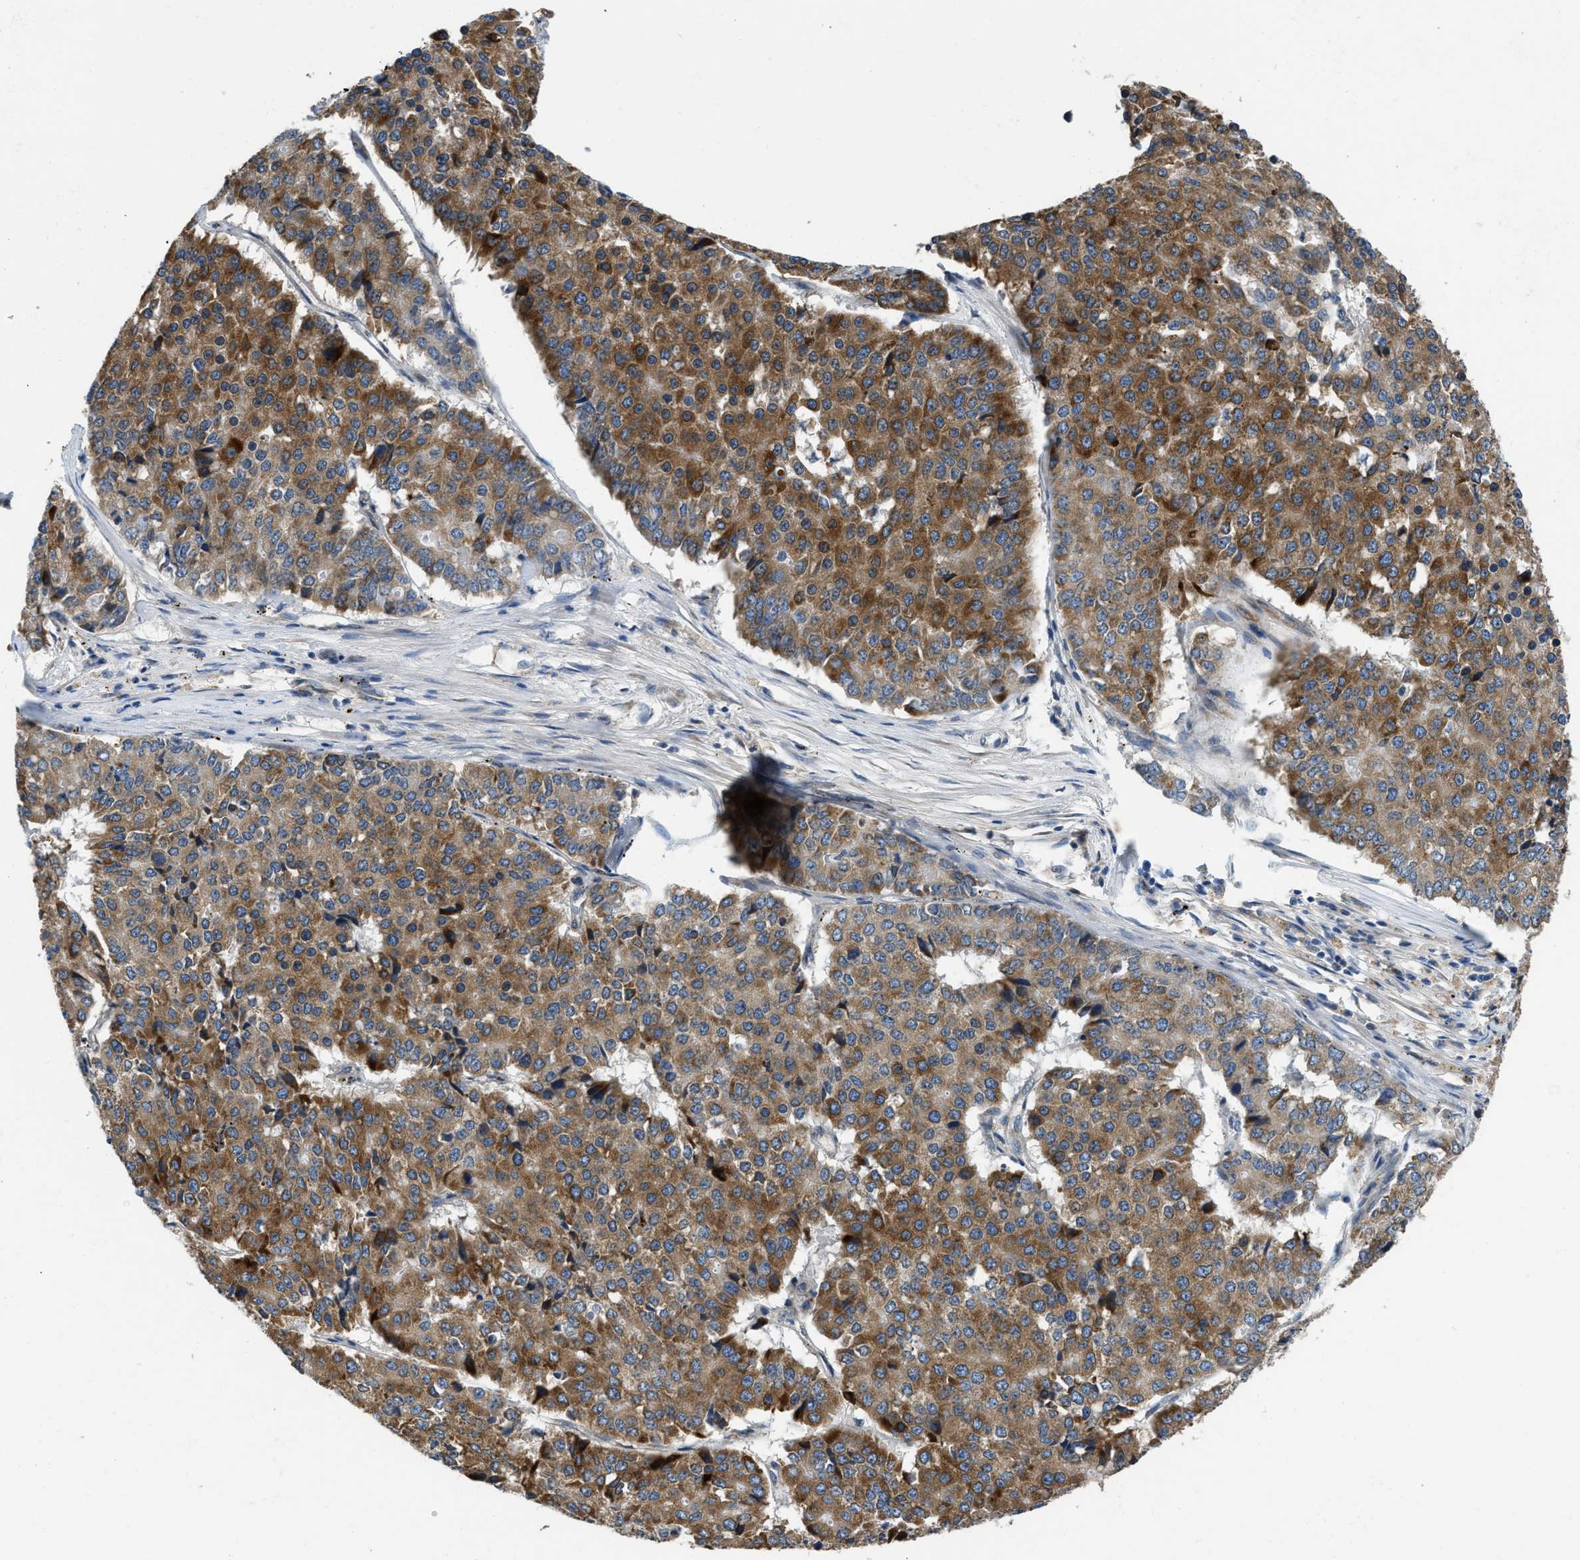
{"staining": {"intensity": "strong", "quantity": ">75%", "location": "cytoplasmic/membranous"}, "tissue": "pancreatic cancer", "cell_type": "Tumor cells", "image_type": "cancer", "snomed": [{"axis": "morphology", "description": "Adenocarcinoma, NOS"}, {"axis": "topography", "description": "Pancreas"}], "caption": "Pancreatic adenocarcinoma was stained to show a protein in brown. There is high levels of strong cytoplasmic/membranous staining in about >75% of tumor cells.", "gene": "GGCX", "patient": {"sex": "male", "age": 50}}